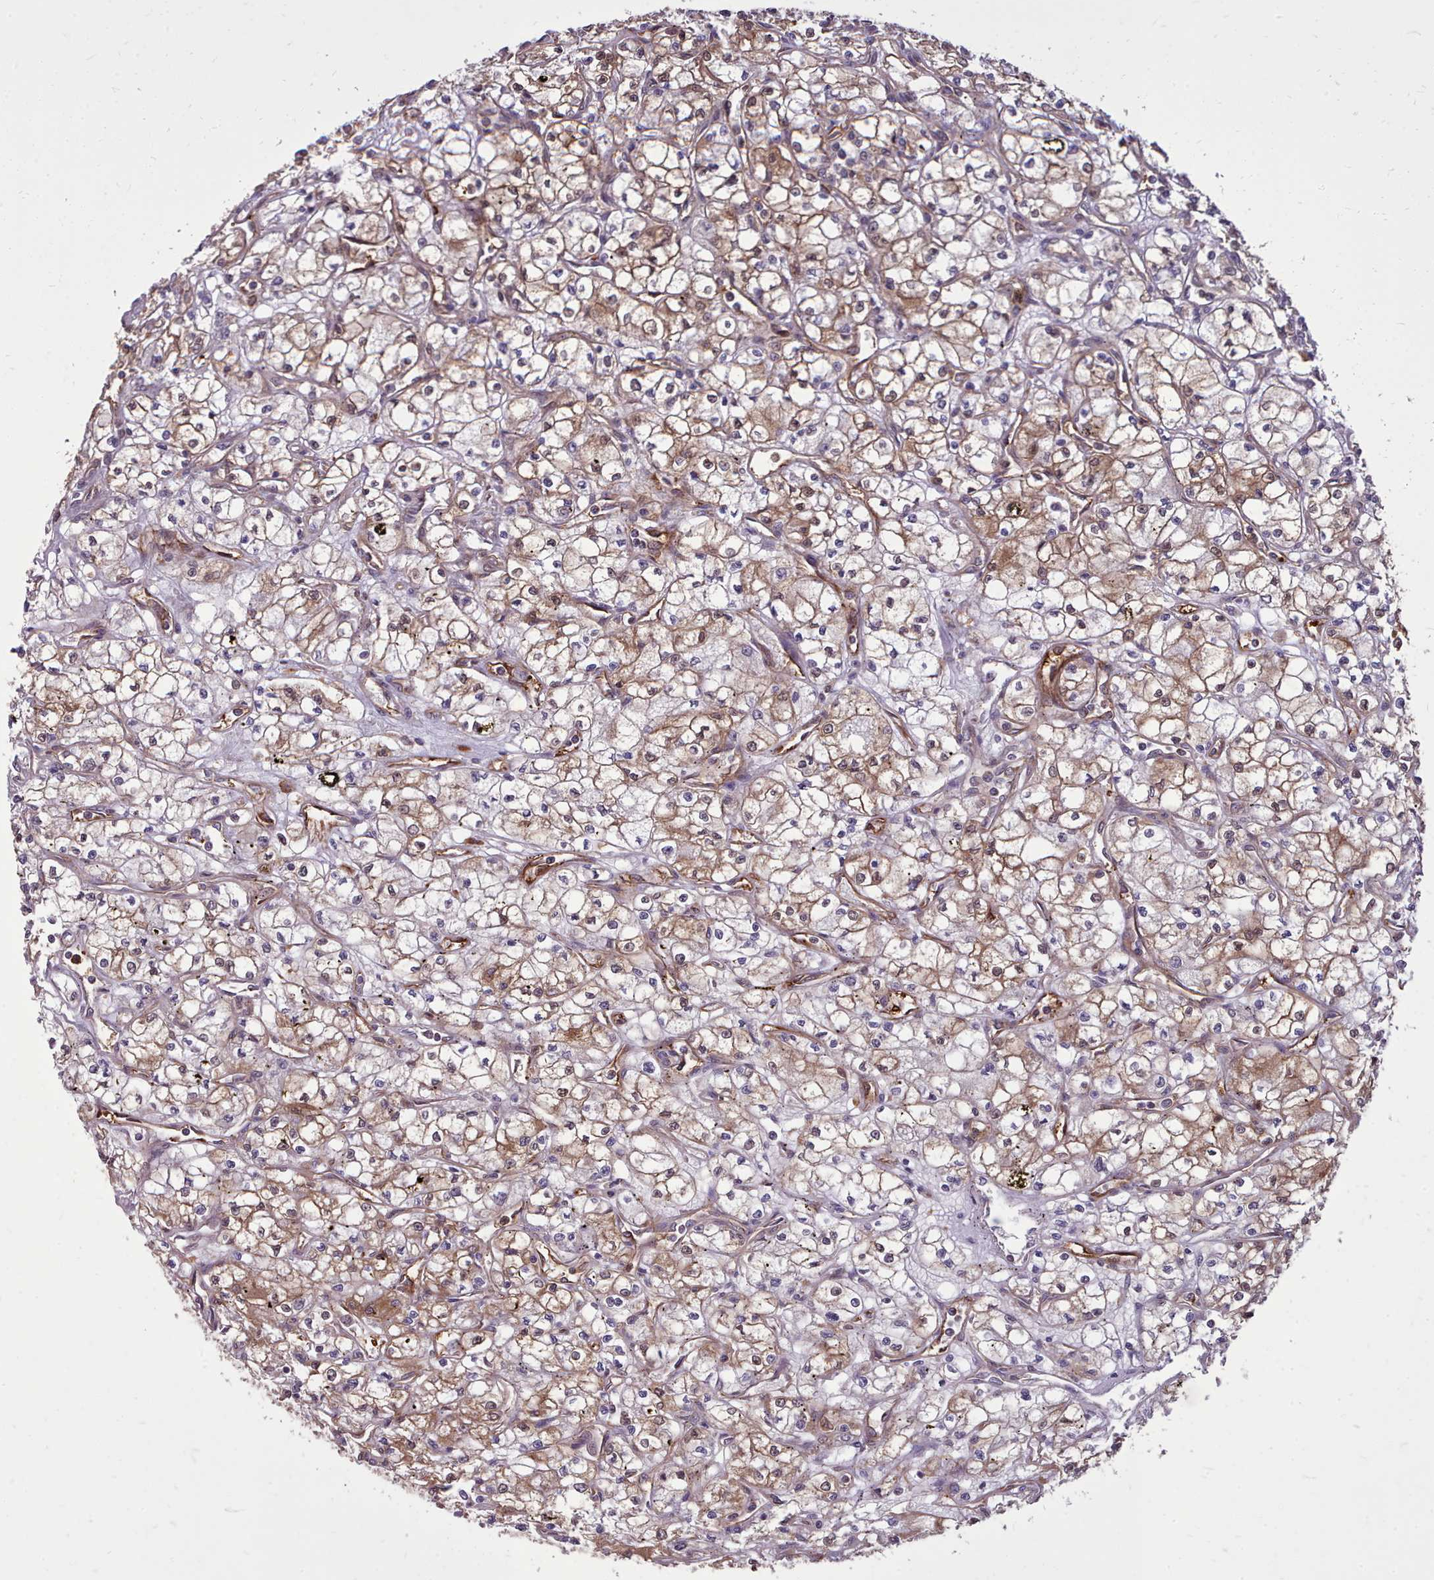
{"staining": {"intensity": "moderate", "quantity": ">75%", "location": "cytoplasmic/membranous"}, "tissue": "renal cancer", "cell_type": "Tumor cells", "image_type": "cancer", "snomed": [{"axis": "morphology", "description": "Adenocarcinoma, NOS"}, {"axis": "topography", "description": "Kidney"}], "caption": "Moderate cytoplasmic/membranous expression is appreciated in approximately >75% of tumor cells in renal cancer (adenocarcinoma). The staining was performed using DAB (3,3'-diaminobenzidine) to visualize the protein expression in brown, while the nuclei were stained in blue with hematoxylin (Magnification: 20x).", "gene": "AHCY", "patient": {"sex": "male", "age": 59}}